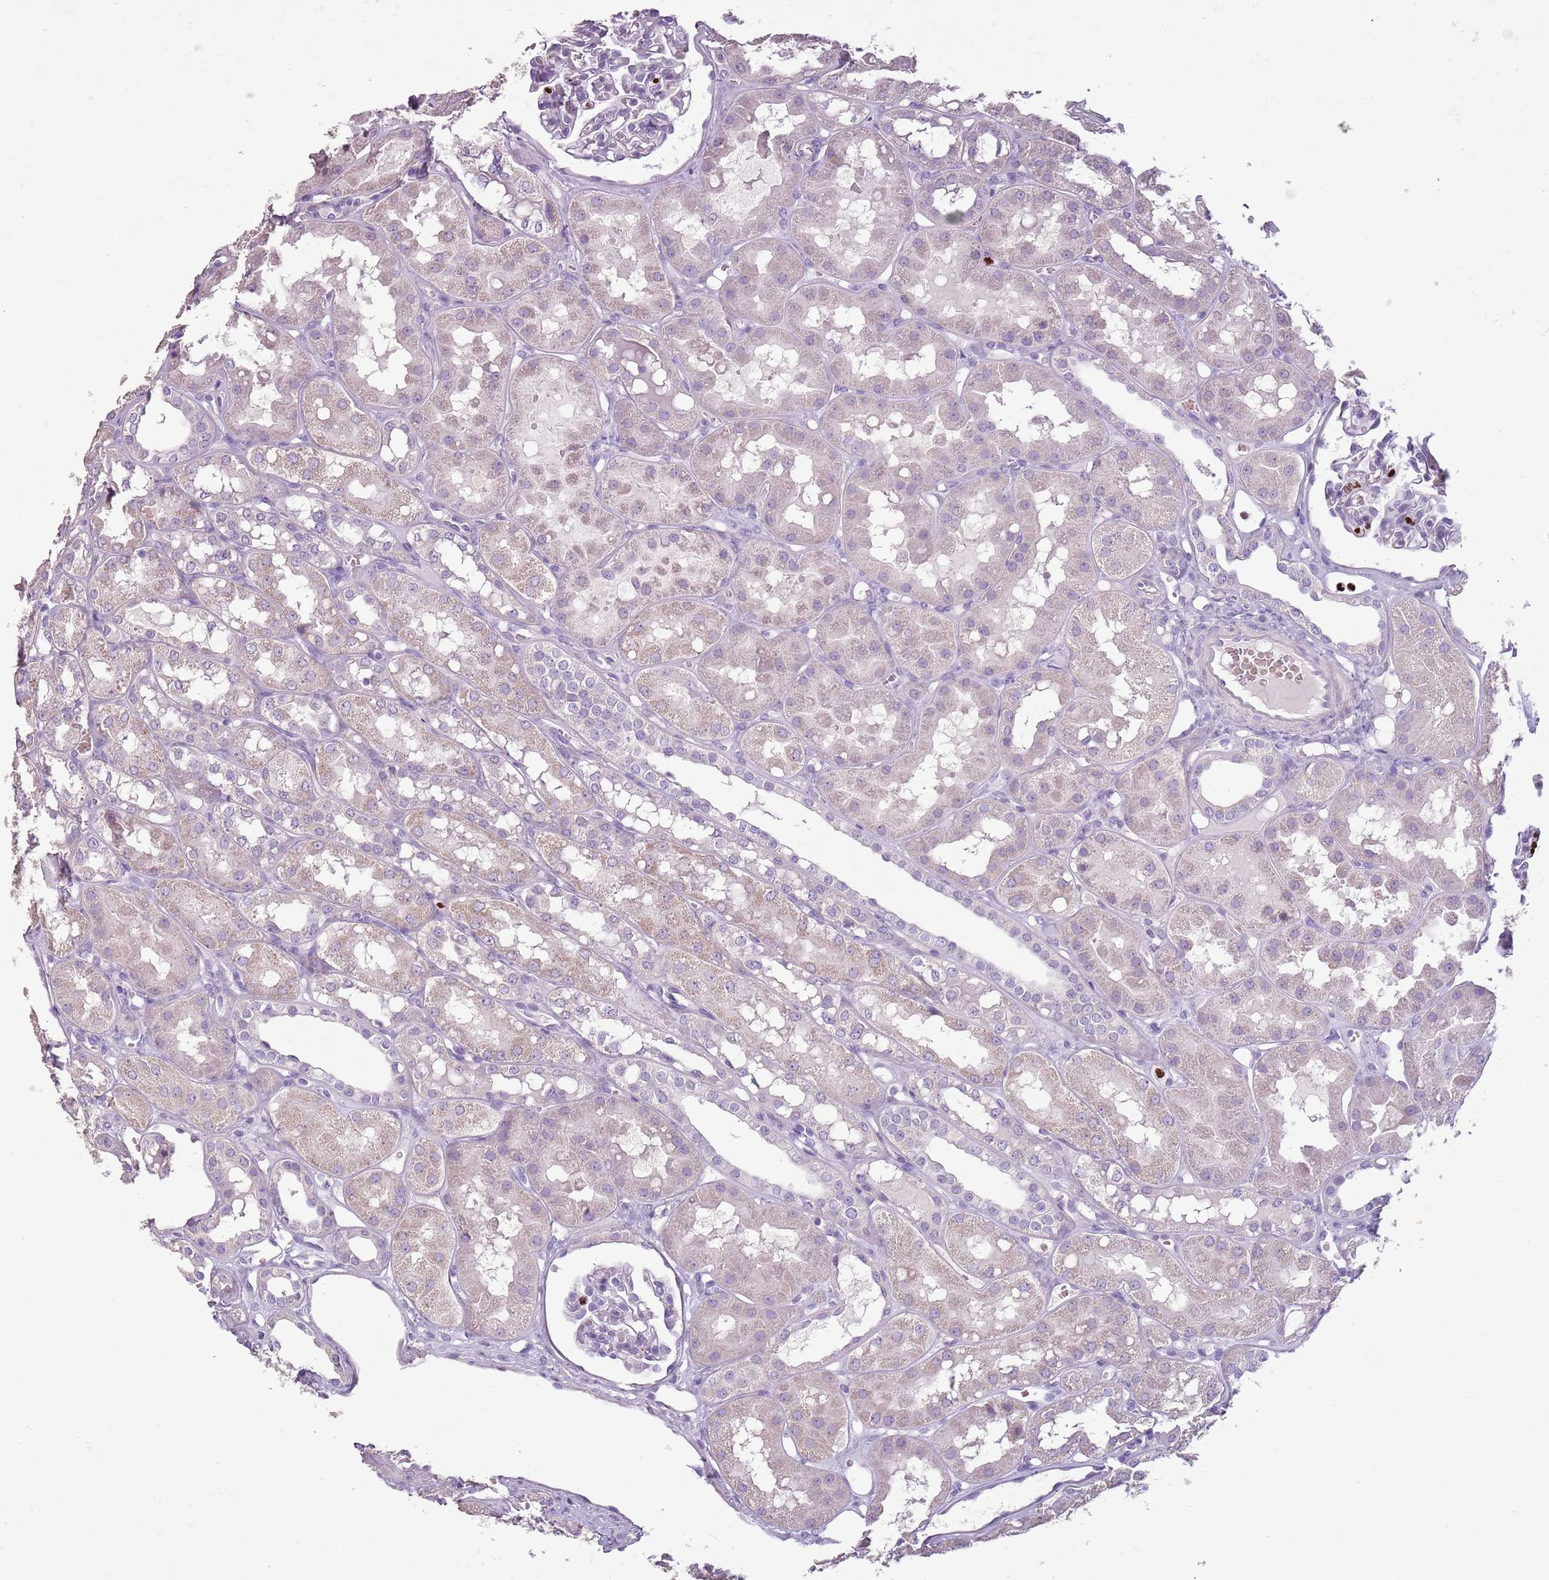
{"staining": {"intensity": "weak", "quantity": "<25%", "location": "nuclear"}, "tissue": "kidney", "cell_type": "Cells in glomeruli", "image_type": "normal", "snomed": [{"axis": "morphology", "description": "Normal tissue, NOS"}, {"axis": "topography", "description": "Kidney"}], "caption": "Micrograph shows no significant protein positivity in cells in glomeruli of unremarkable kidney. (DAB immunohistochemistry with hematoxylin counter stain).", "gene": "CELF6", "patient": {"sex": "male", "age": 16}}